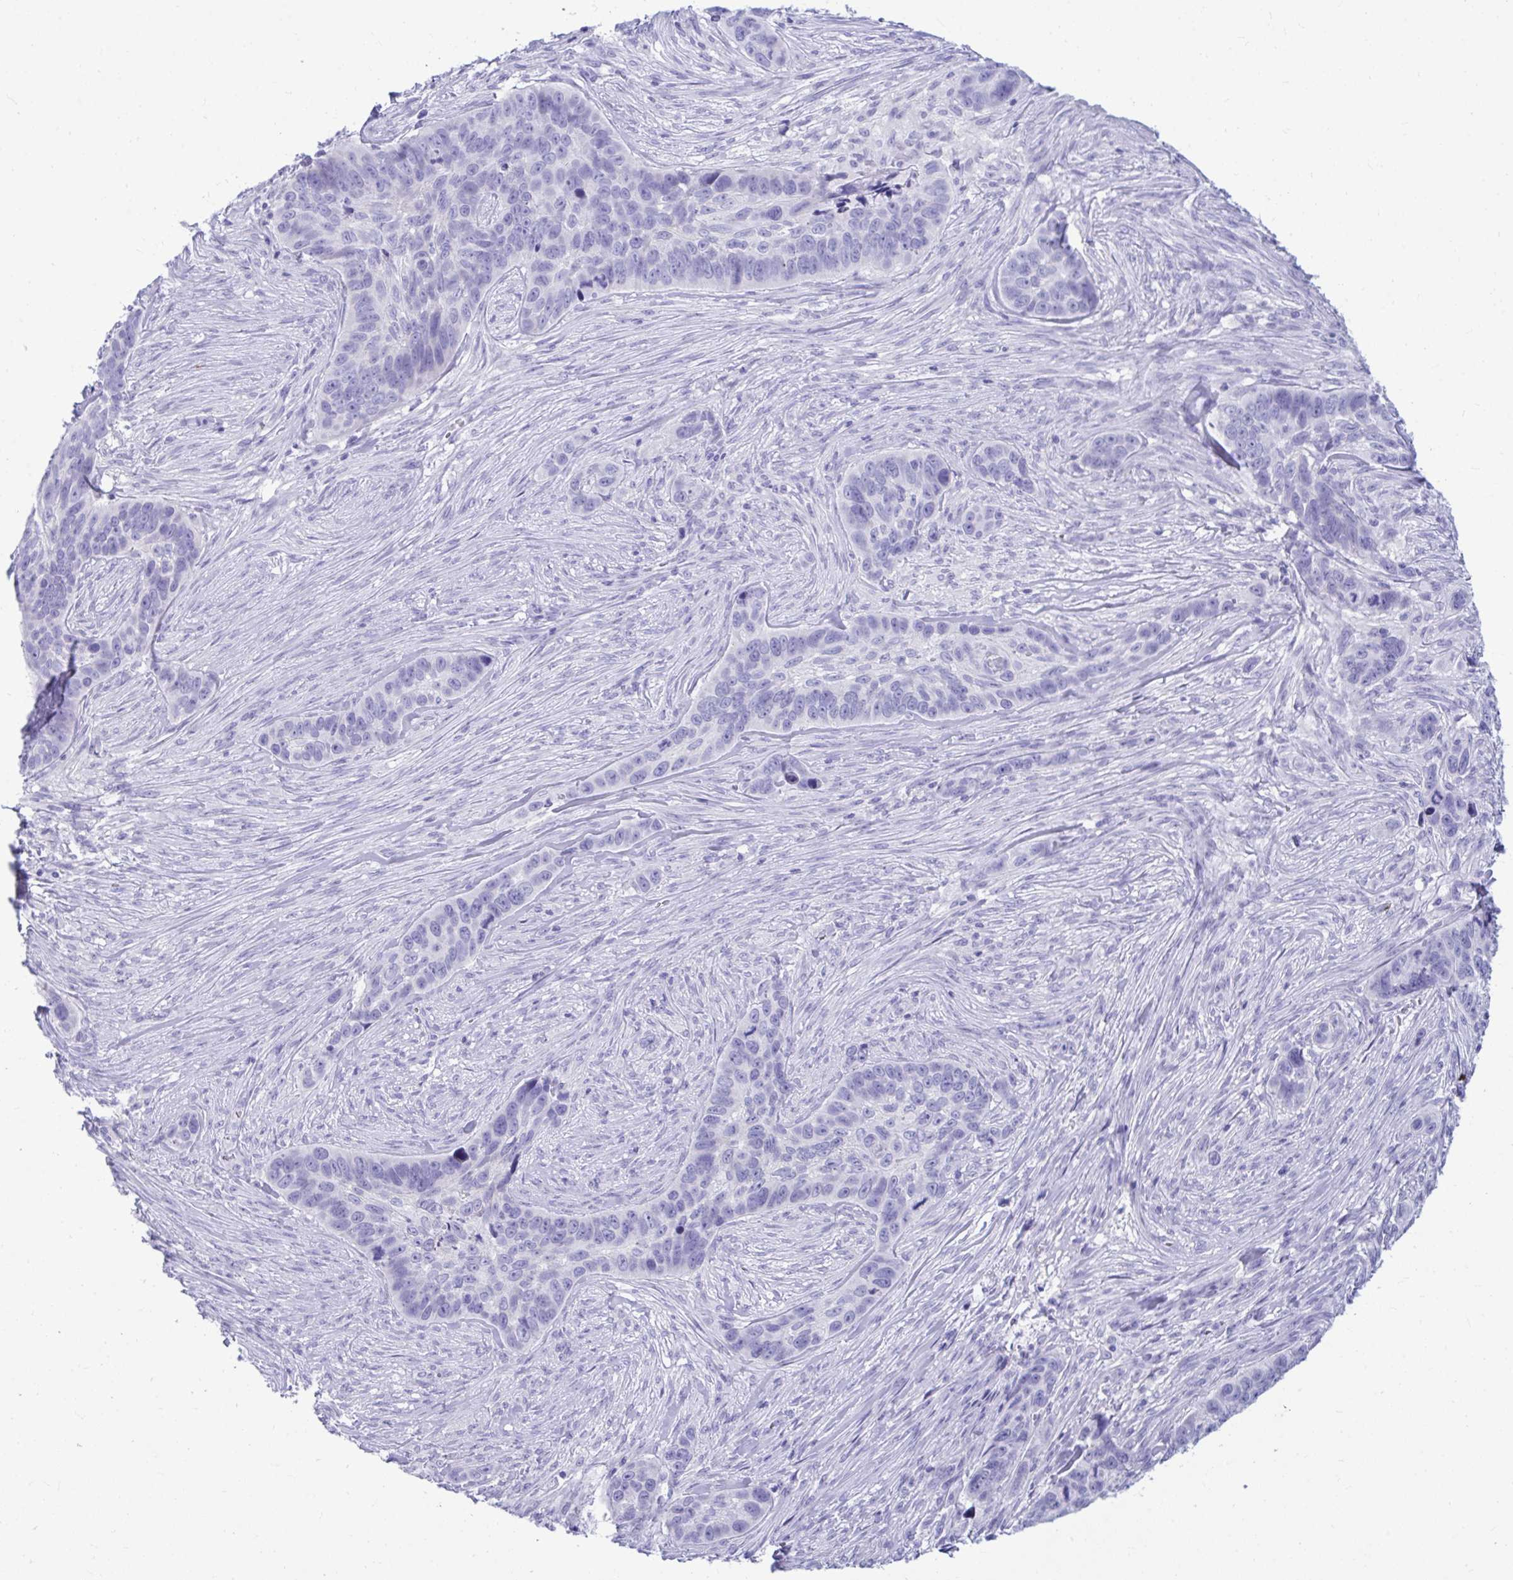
{"staining": {"intensity": "negative", "quantity": "none", "location": "none"}, "tissue": "skin cancer", "cell_type": "Tumor cells", "image_type": "cancer", "snomed": [{"axis": "morphology", "description": "Basal cell carcinoma"}, {"axis": "topography", "description": "Skin"}], "caption": "Protein analysis of skin cancer reveals no significant staining in tumor cells.", "gene": "SHISA8", "patient": {"sex": "female", "age": 82}}